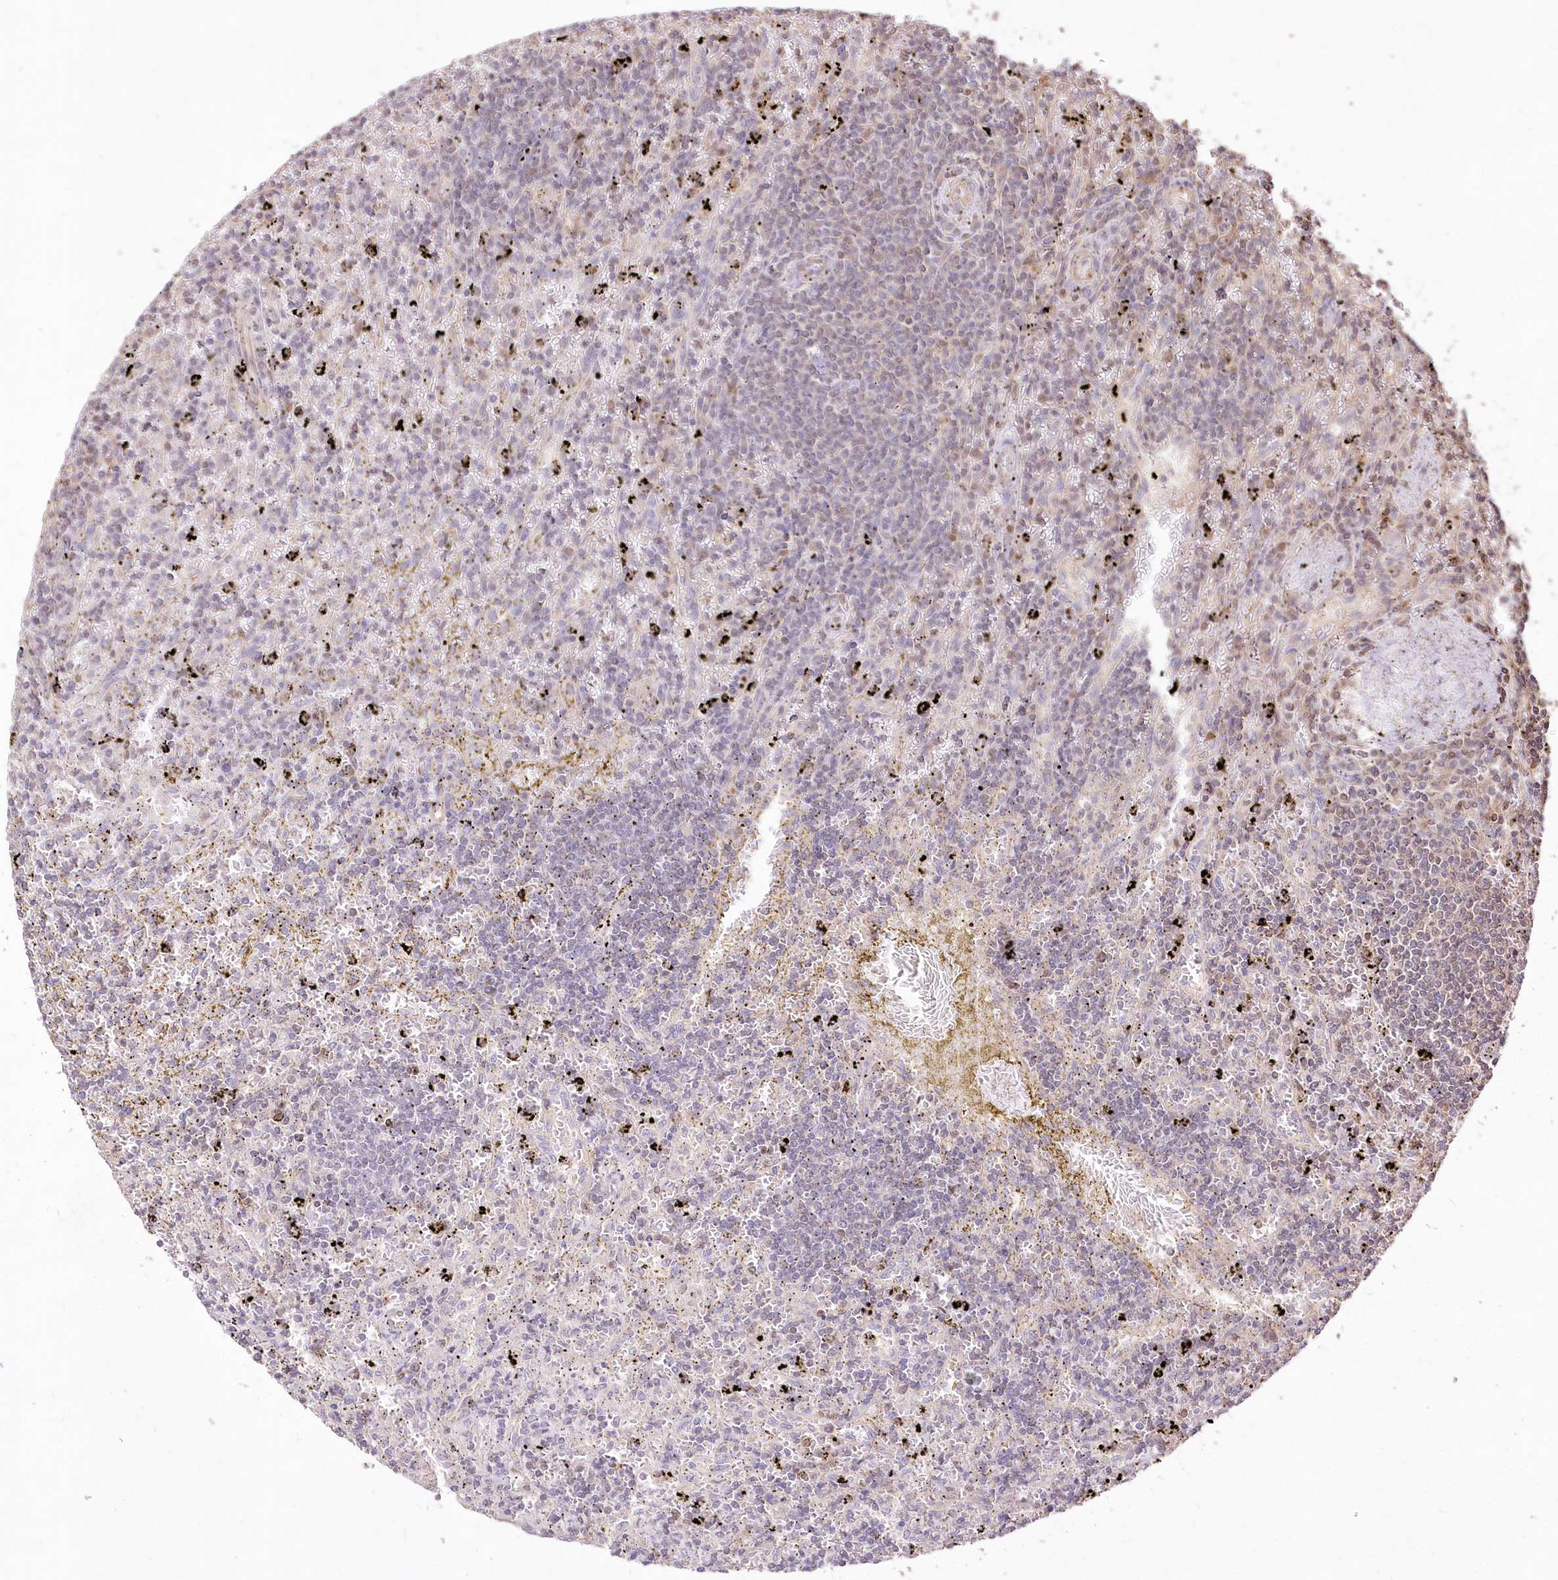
{"staining": {"intensity": "negative", "quantity": "none", "location": "none"}, "tissue": "lymphoma", "cell_type": "Tumor cells", "image_type": "cancer", "snomed": [{"axis": "morphology", "description": "Malignant lymphoma, non-Hodgkin's type, Low grade"}, {"axis": "topography", "description": "Spleen"}], "caption": "Immunohistochemical staining of human low-grade malignant lymphoma, non-Hodgkin's type reveals no significant expression in tumor cells.", "gene": "STK17B", "patient": {"sex": "male", "age": 76}}